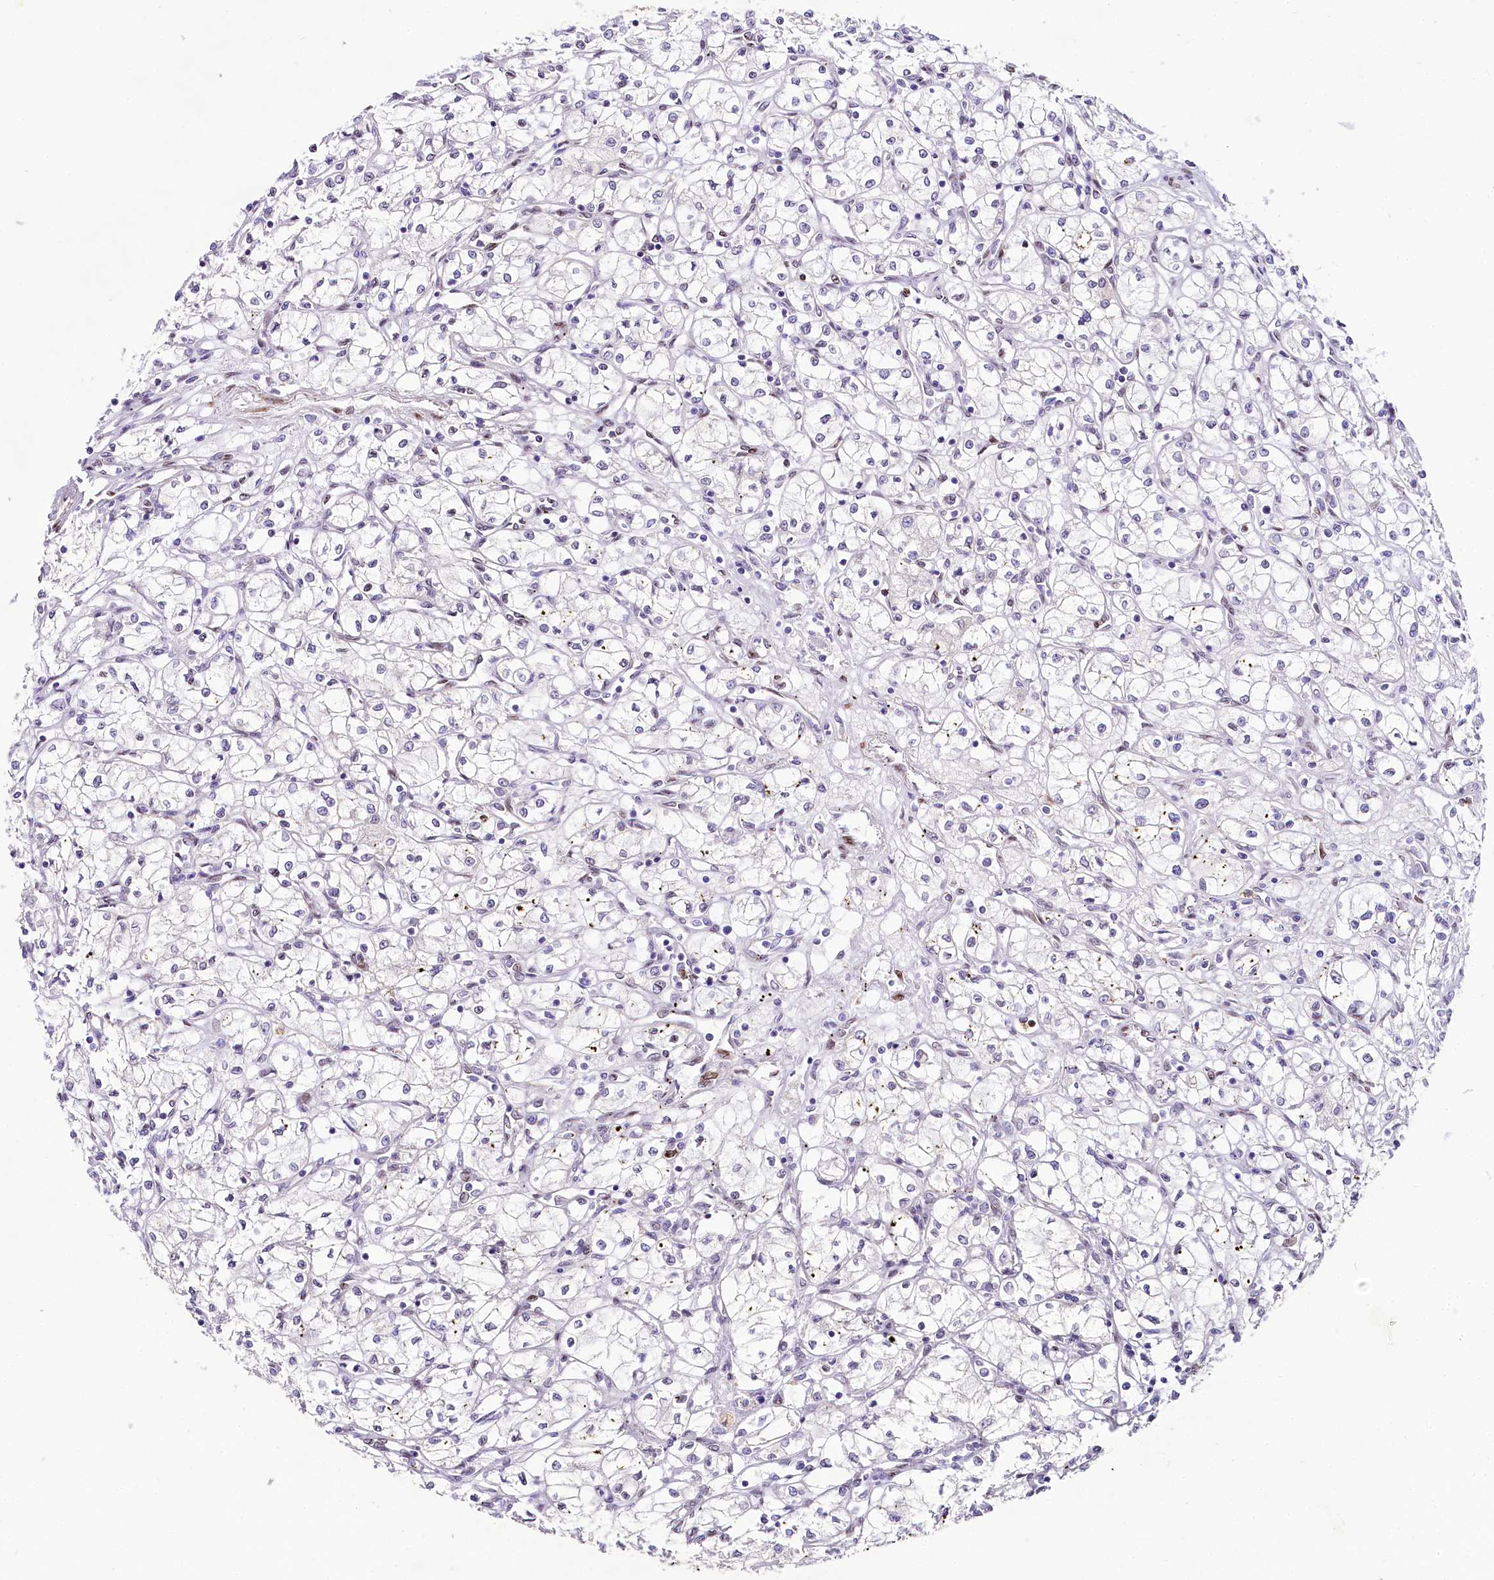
{"staining": {"intensity": "negative", "quantity": "none", "location": "none"}, "tissue": "renal cancer", "cell_type": "Tumor cells", "image_type": "cancer", "snomed": [{"axis": "morphology", "description": "Adenocarcinoma, NOS"}, {"axis": "topography", "description": "Kidney"}], "caption": "The immunohistochemistry photomicrograph has no significant positivity in tumor cells of renal cancer (adenocarcinoma) tissue. (DAB (3,3'-diaminobenzidine) IHC with hematoxylin counter stain).", "gene": "PPIP5K2", "patient": {"sex": "male", "age": 59}}